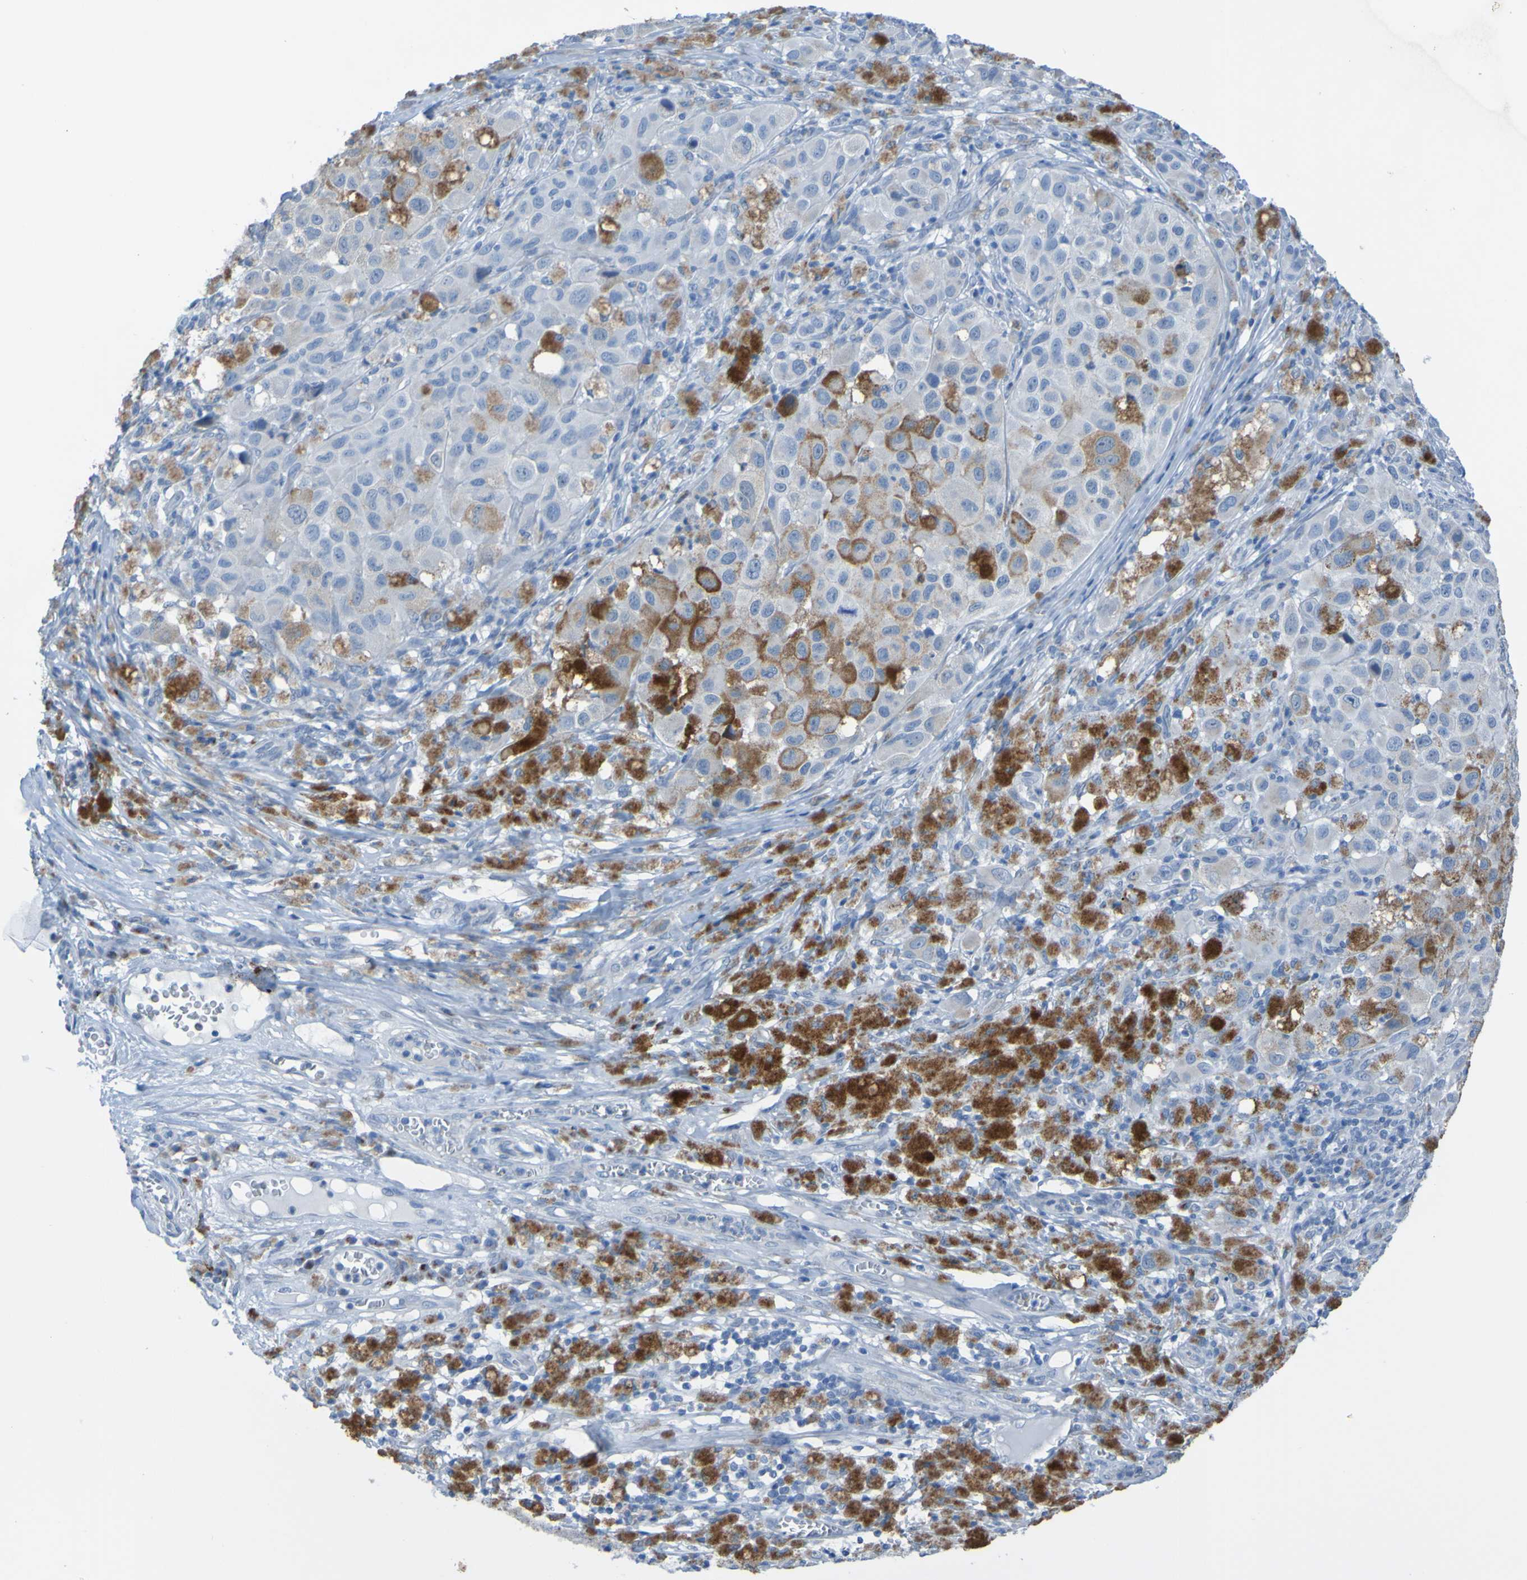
{"staining": {"intensity": "weak", "quantity": "<25%", "location": "cytoplasmic/membranous"}, "tissue": "melanoma", "cell_type": "Tumor cells", "image_type": "cancer", "snomed": [{"axis": "morphology", "description": "Malignant melanoma, NOS"}, {"axis": "topography", "description": "Skin"}], "caption": "High power microscopy histopathology image of an immunohistochemistry (IHC) image of malignant melanoma, revealing no significant staining in tumor cells.", "gene": "ACMSD", "patient": {"sex": "male", "age": 96}}